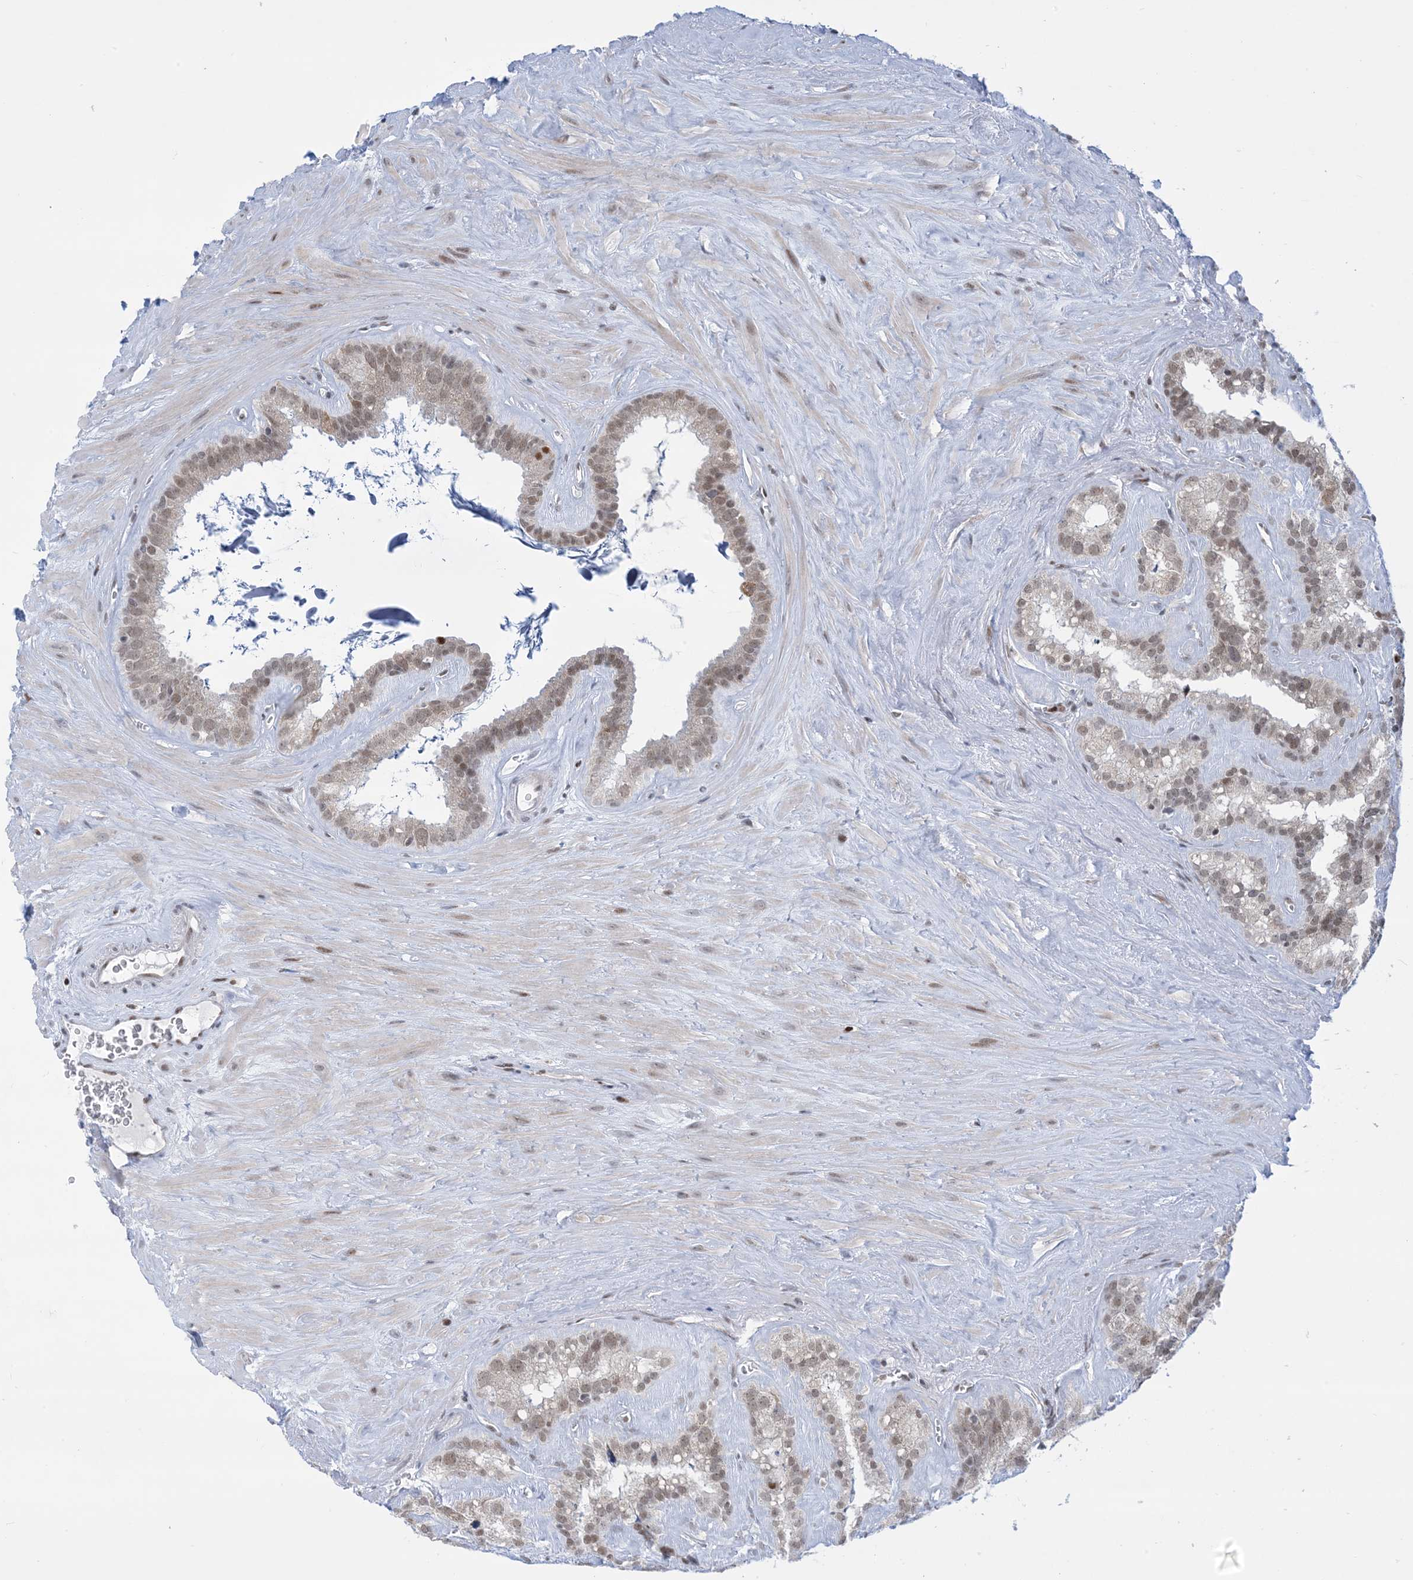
{"staining": {"intensity": "moderate", "quantity": "<25%", "location": "nuclear"}, "tissue": "seminal vesicle", "cell_type": "Glandular cells", "image_type": "normal", "snomed": [{"axis": "morphology", "description": "Normal tissue, NOS"}, {"axis": "topography", "description": "Prostate"}, {"axis": "topography", "description": "Seminal veicle"}], "caption": "High-power microscopy captured an IHC micrograph of unremarkable seminal vesicle, revealing moderate nuclear positivity in approximately <25% of glandular cells. Using DAB (3,3'-diaminobenzidine) (brown) and hematoxylin (blue) stains, captured at high magnification using brightfield microscopy.", "gene": "TFPT", "patient": {"sex": "male", "age": 59}}